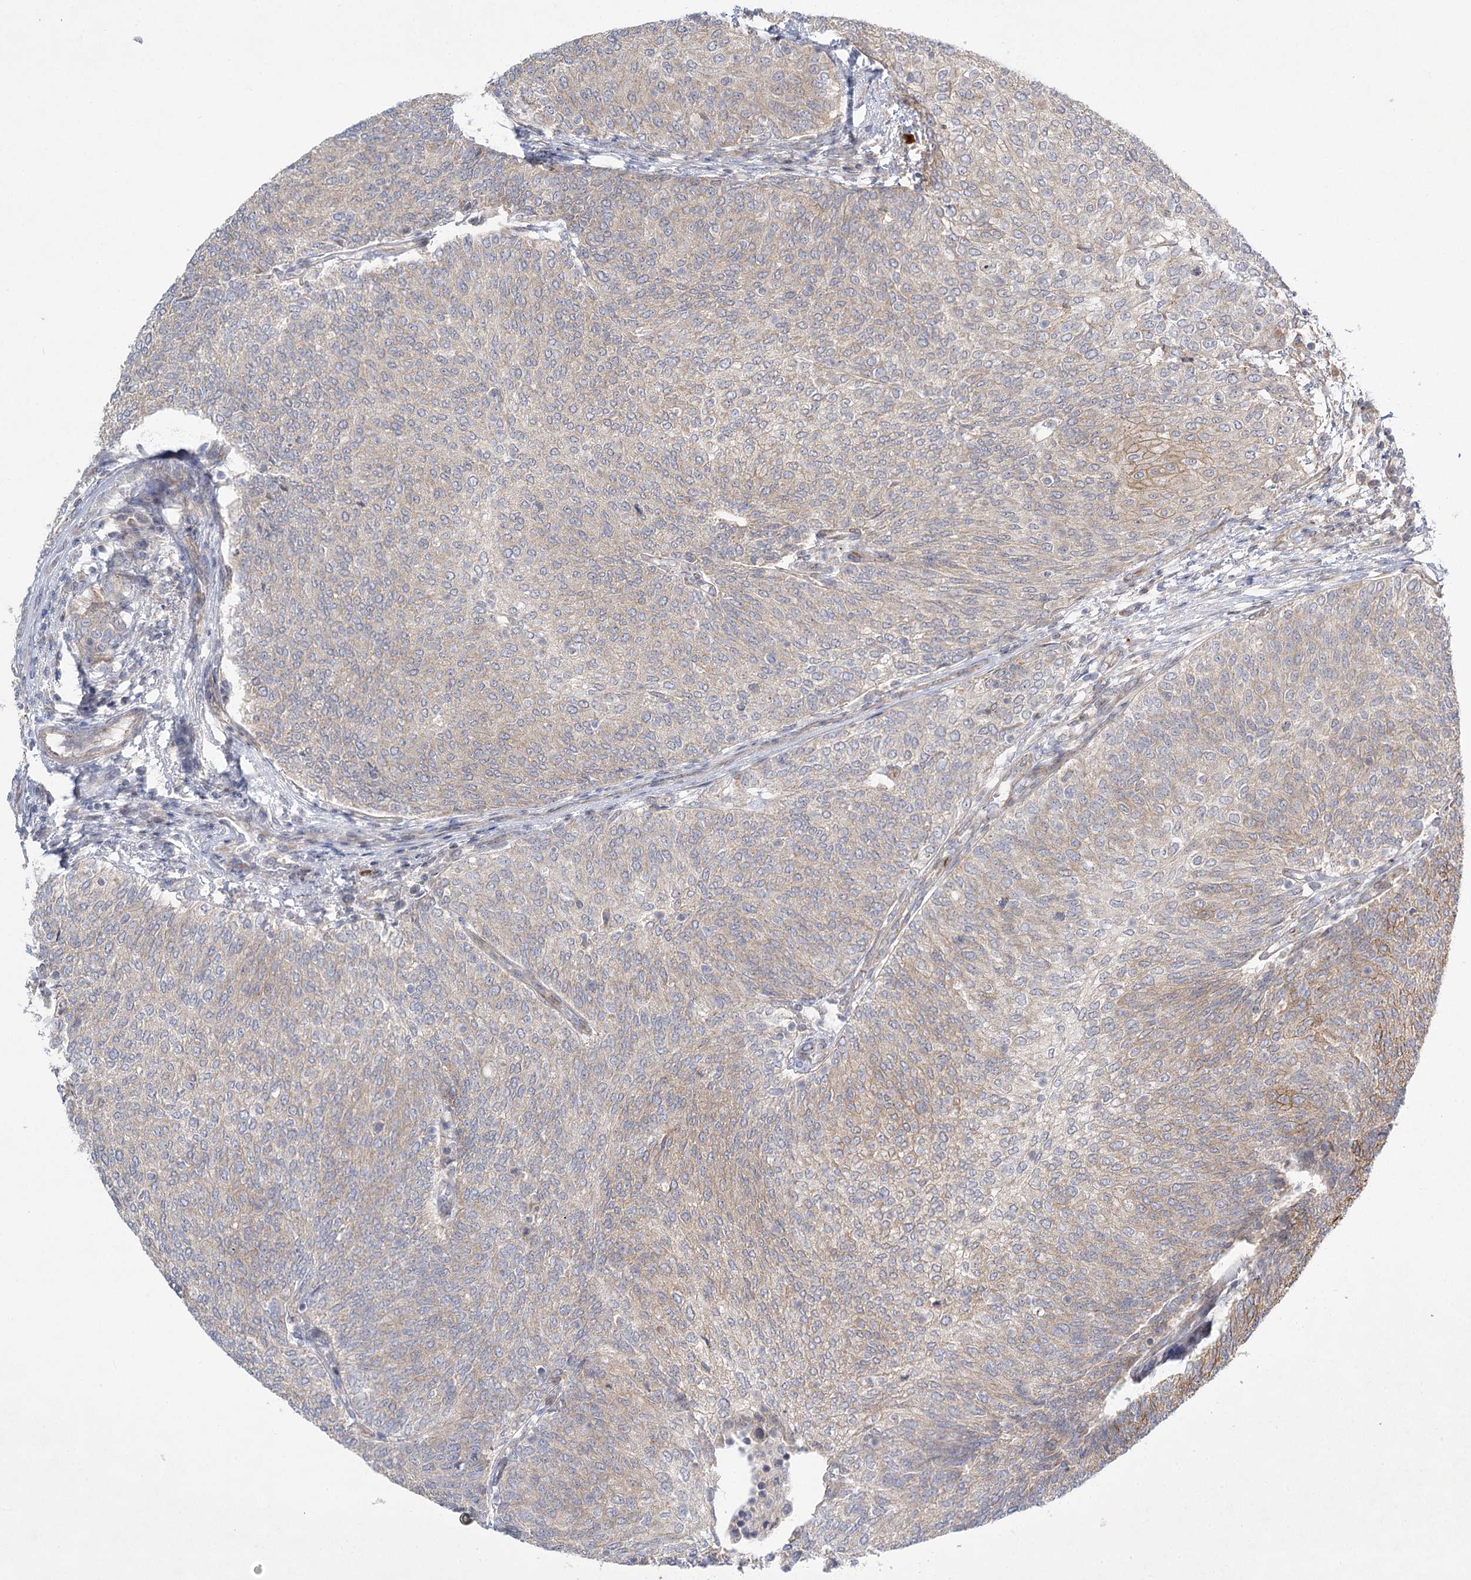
{"staining": {"intensity": "moderate", "quantity": "<25%", "location": "cytoplasmic/membranous"}, "tissue": "urothelial cancer", "cell_type": "Tumor cells", "image_type": "cancer", "snomed": [{"axis": "morphology", "description": "Urothelial carcinoma, Low grade"}, {"axis": "topography", "description": "Urinary bladder"}], "caption": "A high-resolution histopathology image shows immunohistochemistry staining of low-grade urothelial carcinoma, which exhibits moderate cytoplasmic/membranous positivity in about <25% of tumor cells.", "gene": "KIAA0825", "patient": {"sex": "female", "age": 79}}